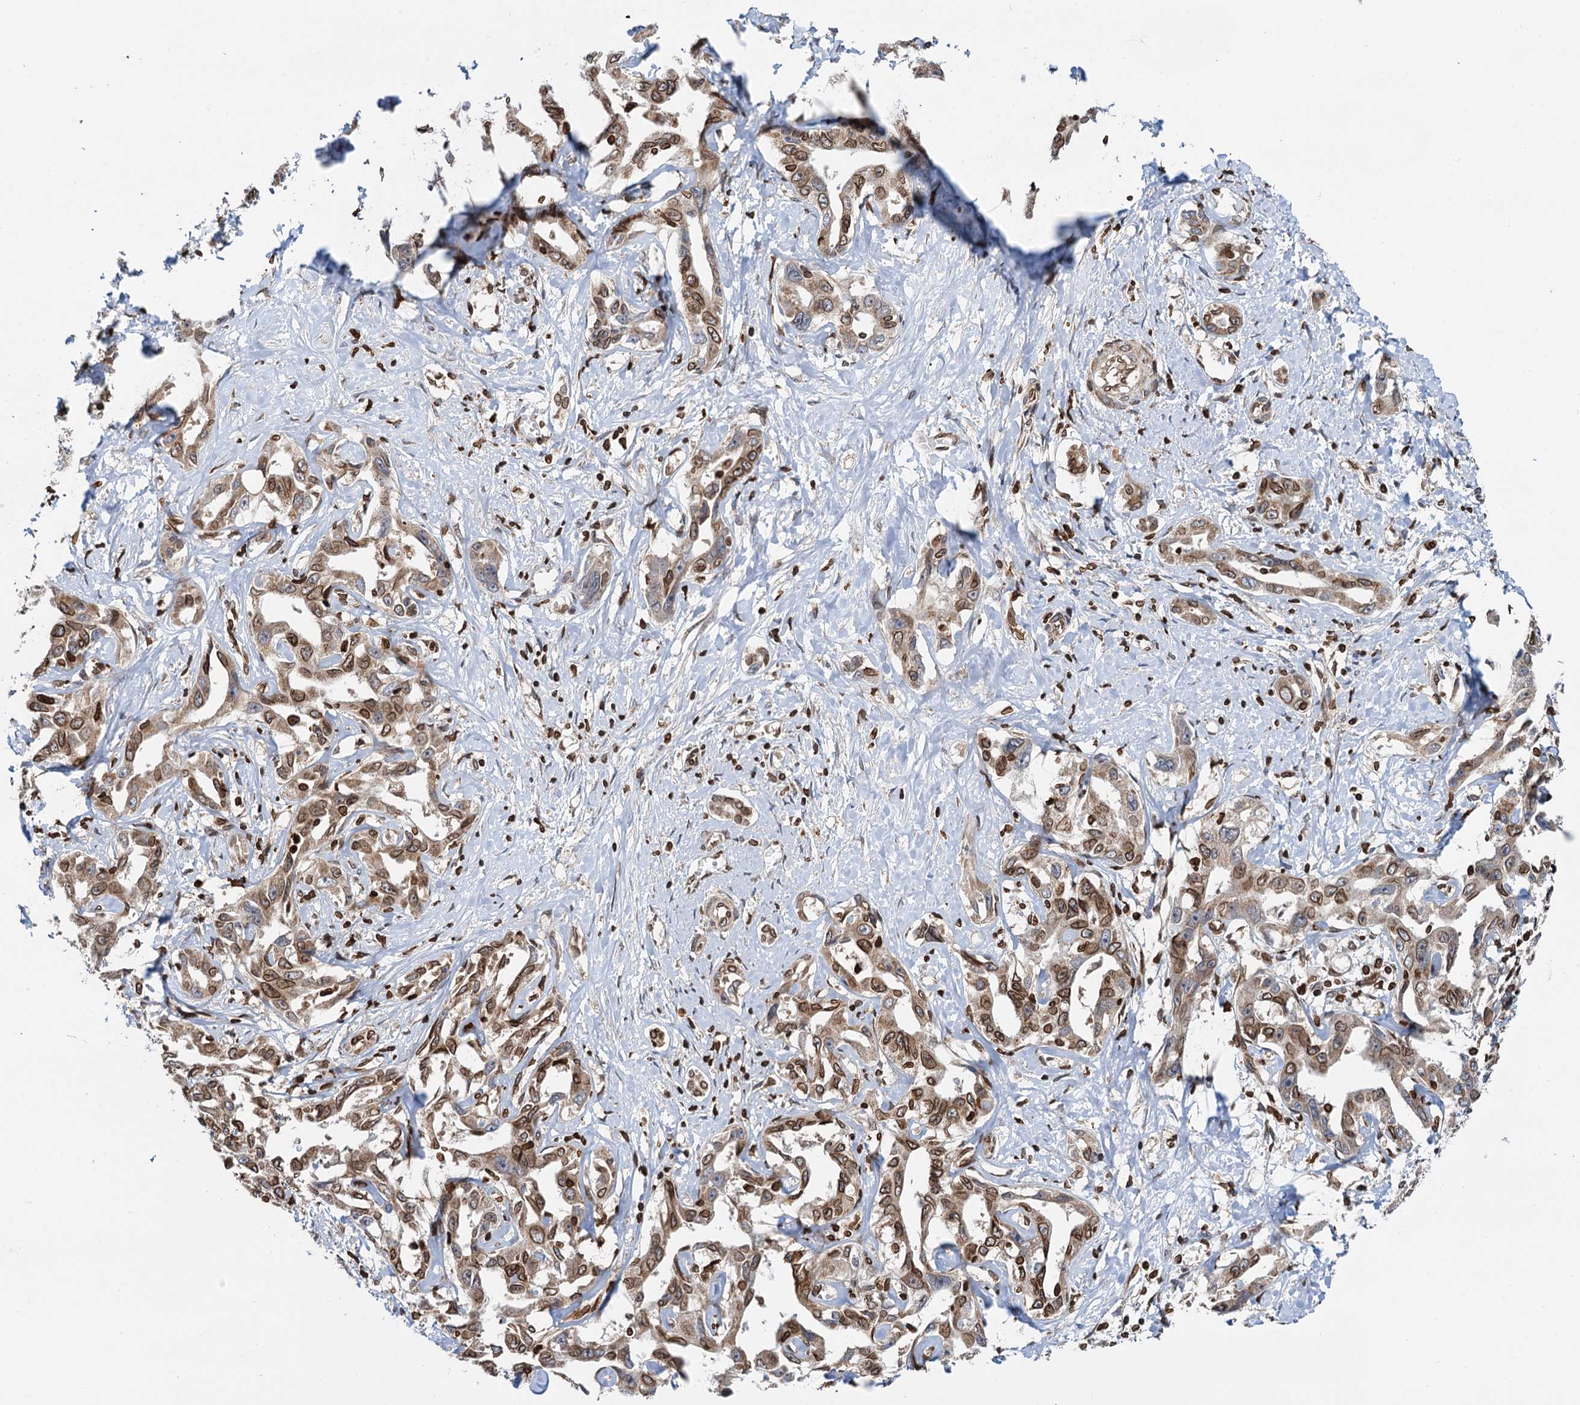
{"staining": {"intensity": "moderate", "quantity": ">75%", "location": "cytoplasmic/membranous,nuclear"}, "tissue": "liver cancer", "cell_type": "Tumor cells", "image_type": "cancer", "snomed": [{"axis": "morphology", "description": "Cholangiocarcinoma"}, {"axis": "topography", "description": "Liver"}], "caption": "Liver cholangiocarcinoma stained with DAB (3,3'-diaminobenzidine) immunohistochemistry (IHC) reveals medium levels of moderate cytoplasmic/membranous and nuclear expression in about >75% of tumor cells.", "gene": "ZC3H13", "patient": {"sex": "male", "age": 59}}